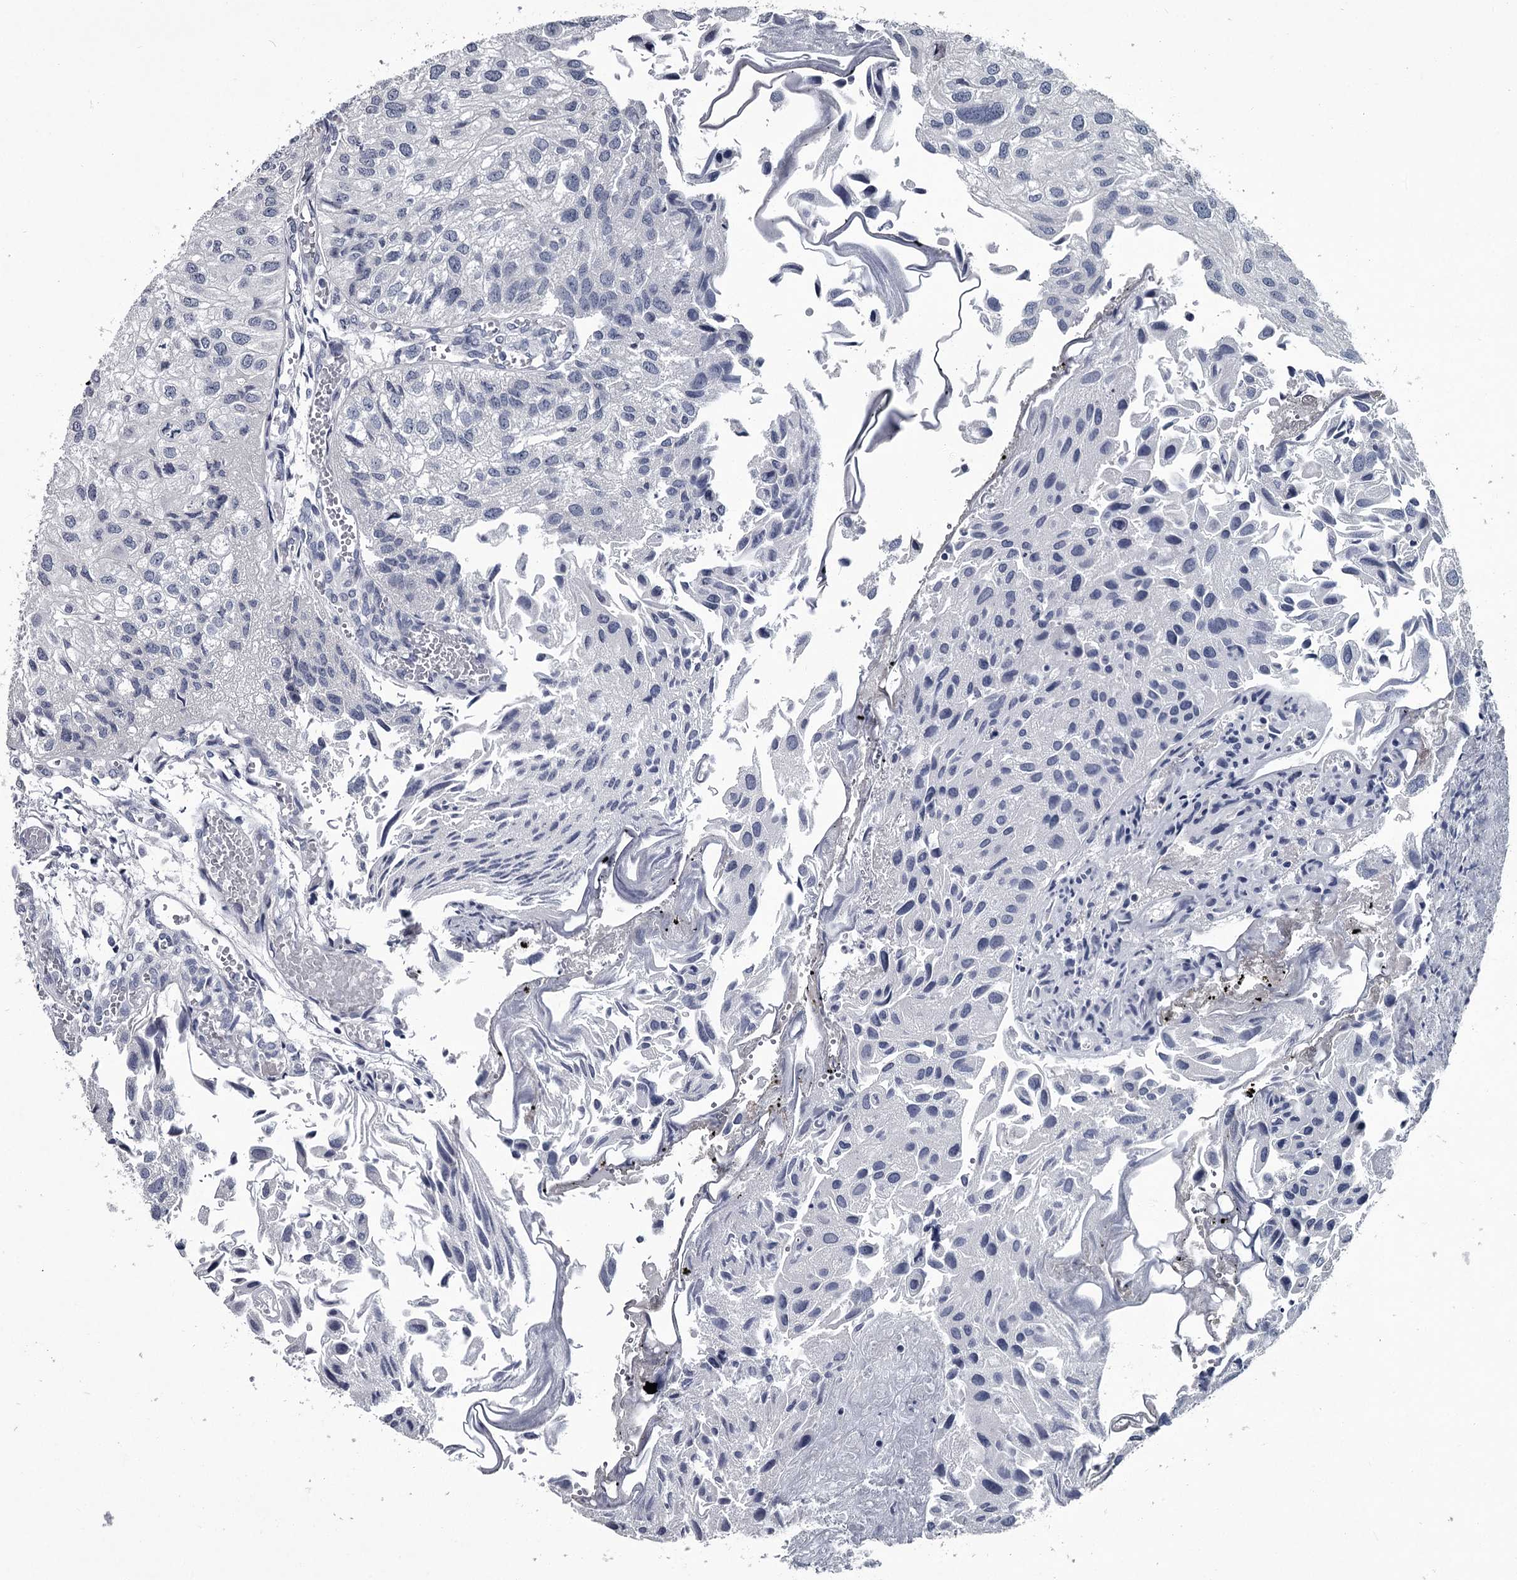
{"staining": {"intensity": "negative", "quantity": "none", "location": "none"}, "tissue": "urothelial cancer", "cell_type": "Tumor cells", "image_type": "cancer", "snomed": [{"axis": "morphology", "description": "Urothelial carcinoma, Low grade"}, {"axis": "topography", "description": "Urinary bladder"}], "caption": "The photomicrograph shows no significant positivity in tumor cells of urothelial cancer. (Immunohistochemistry, brightfield microscopy, high magnification).", "gene": "DAO", "patient": {"sex": "female", "age": 89}}